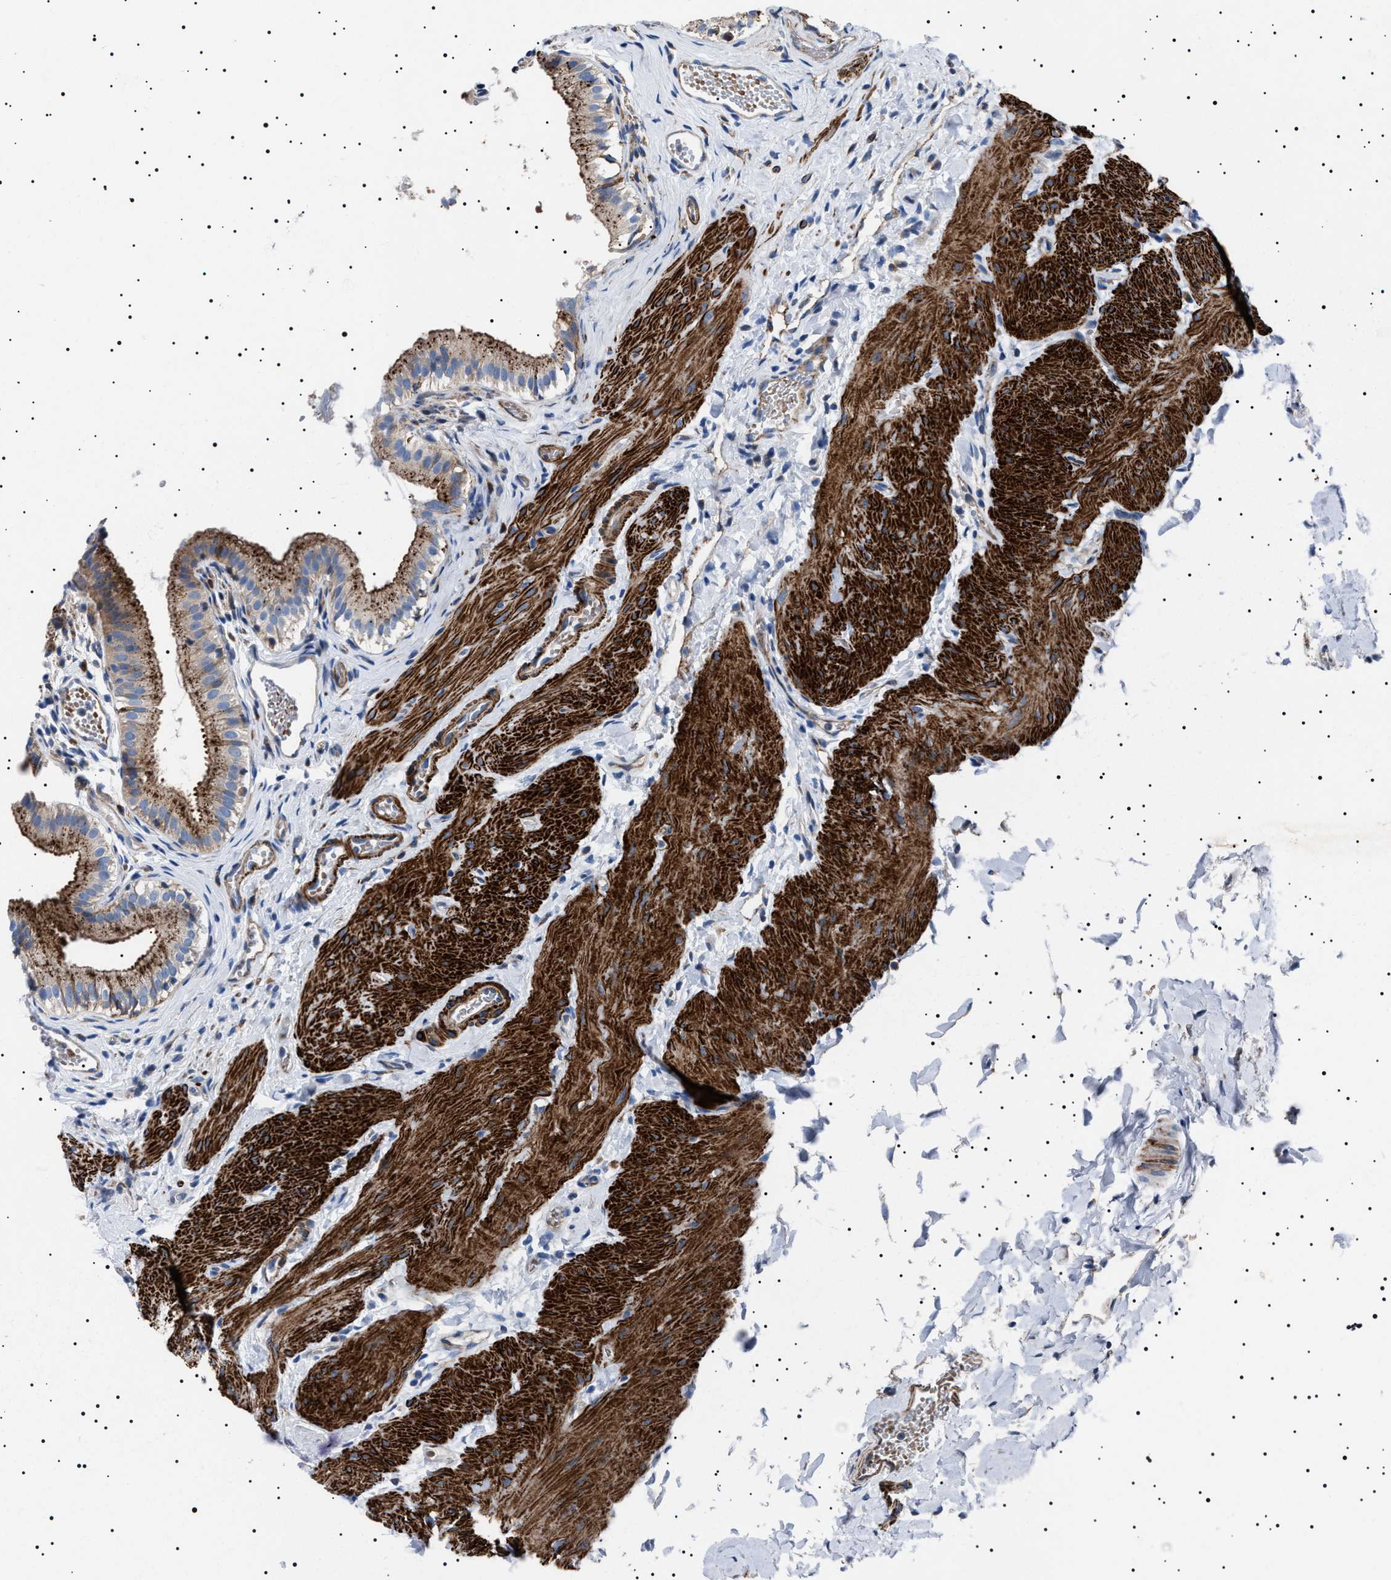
{"staining": {"intensity": "strong", "quantity": ">75%", "location": "cytoplasmic/membranous"}, "tissue": "gallbladder", "cell_type": "Glandular cells", "image_type": "normal", "snomed": [{"axis": "morphology", "description": "Normal tissue, NOS"}, {"axis": "topography", "description": "Gallbladder"}], "caption": "The micrograph displays immunohistochemical staining of normal gallbladder. There is strong cytoplasmic/membranous positivity is present in approximately >75% of glandular cells.", "gene": "NEU1", "patient": {"sex": "female", "age": 26}}